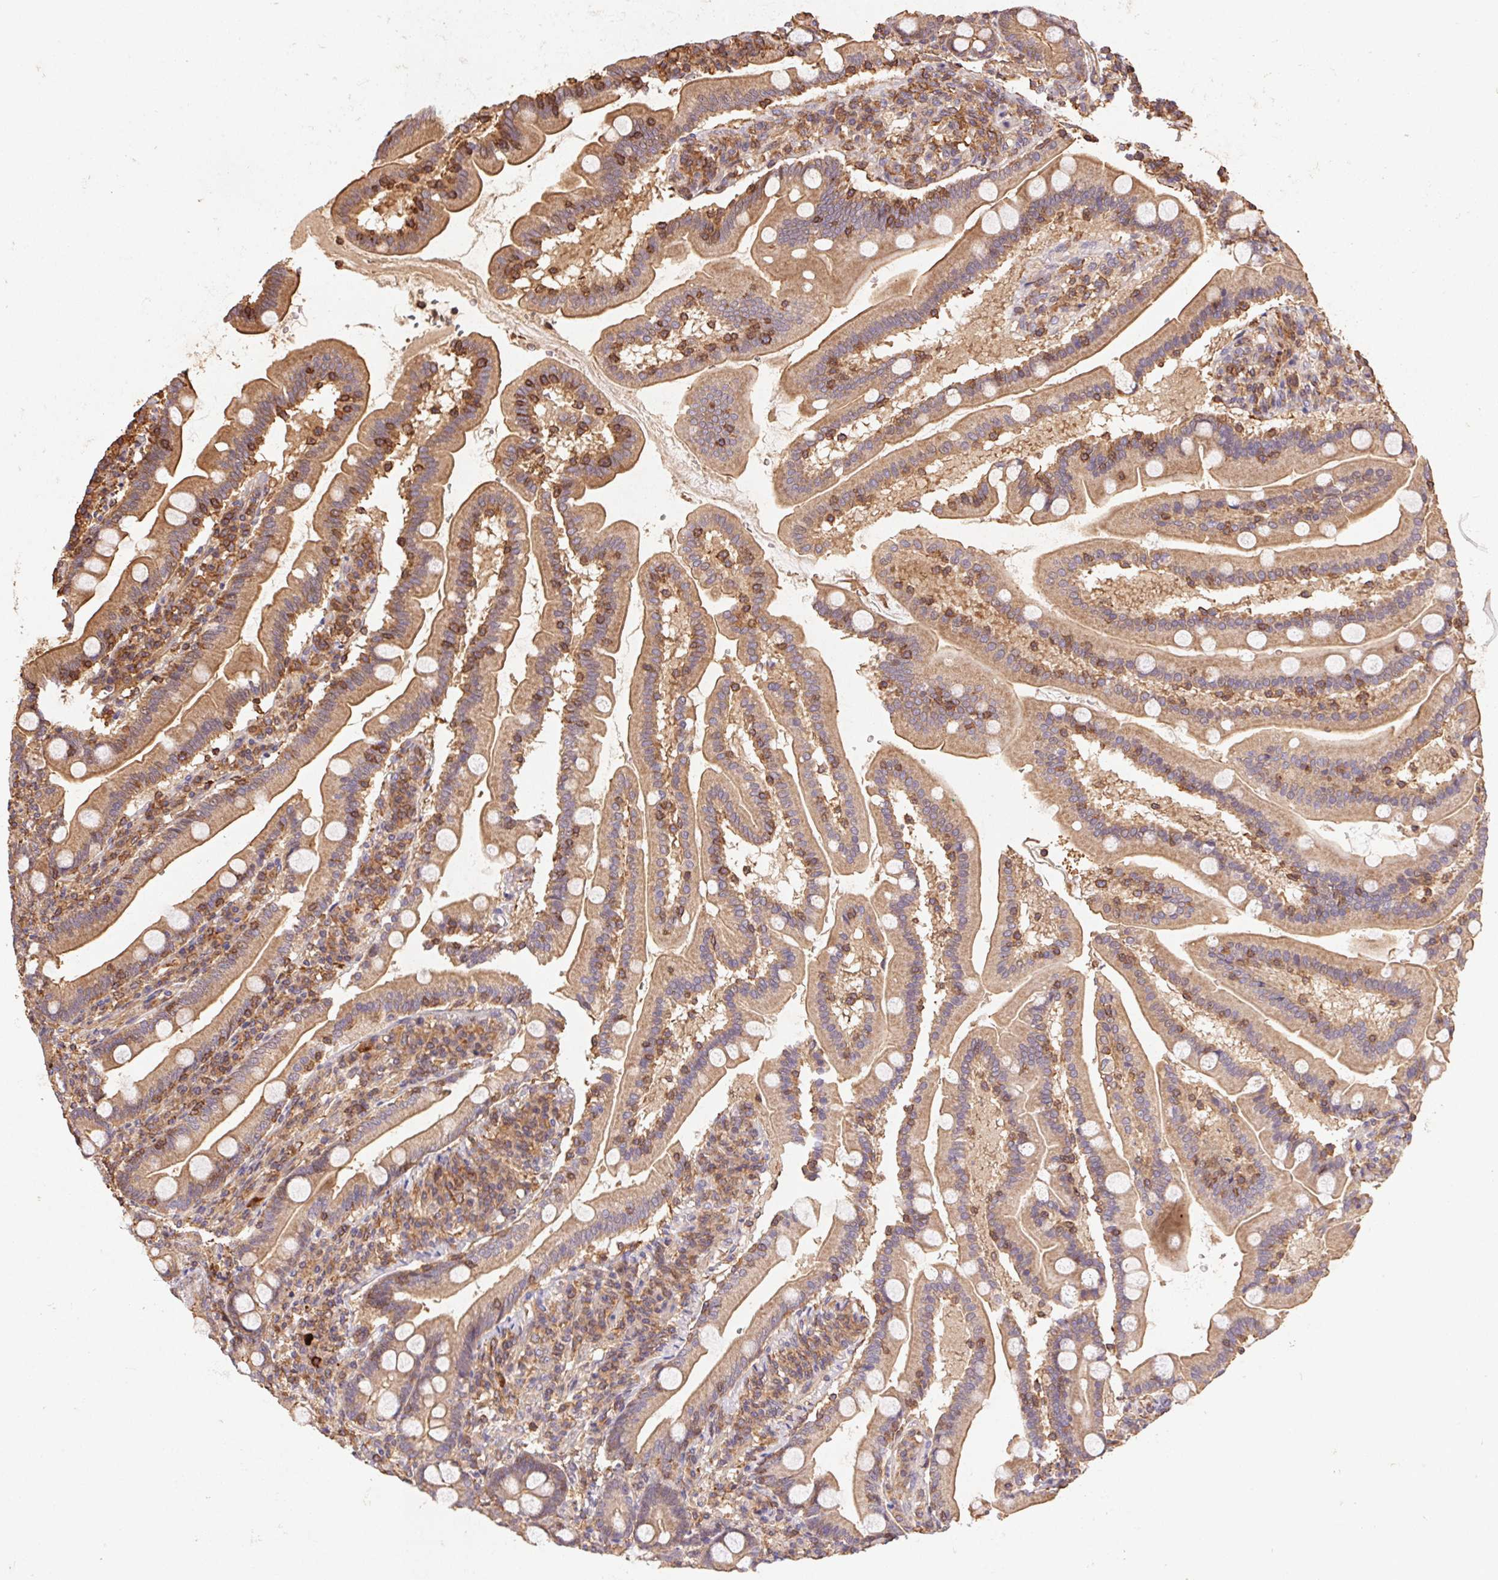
{"staining": {"intensity": "moderate", "quantity": ">75%", "location": "cytoplasmic/membranous"}, "tissue": "duodenum", "cell_type": "Glandular cells", "image_type": "normal", "snomed": [{"axis": "morphology", "description": "Normal tissue, NOS"}, {"axis": "topography", "description": "Duodenum"}], "caption": "Immunohistochemistry staining of normal duodenum, which displays medium levels of moderate cytoplasmic/membranous positivity in approximately >75% of glandular cells indicating moderate cytoplasmic/membranous protein staining. The staining was performed using DAB (brown) for protein detection and nuclei were counterstained in hematoxylin (blue).", "gene": "ATG10", "patient": {"sex": "female", "age": 67}}